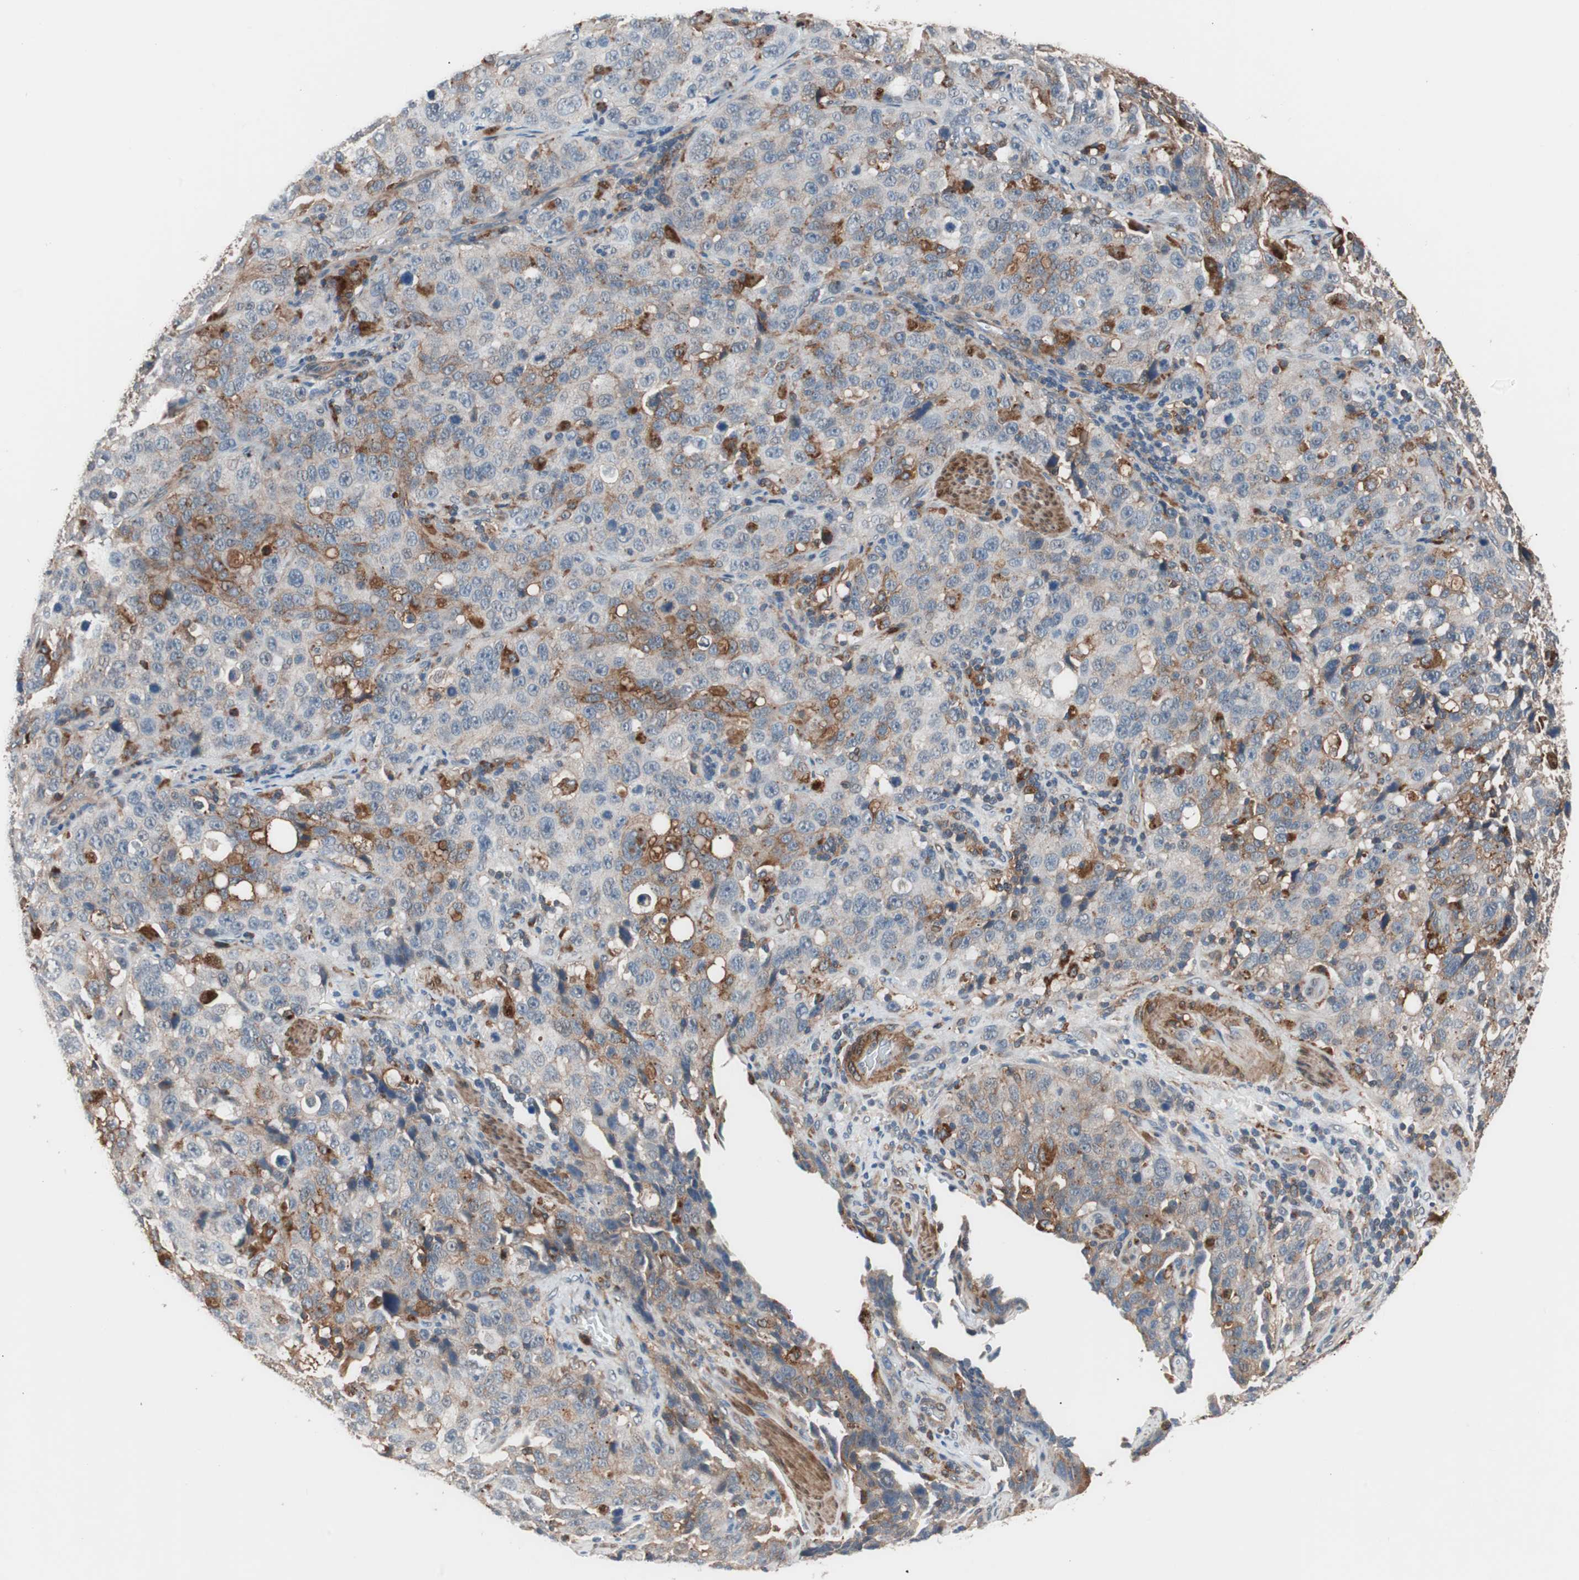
{"staining": {"intensity": "moderate", "quantity": "<25%", "location": "cytoplasmic/membranous"}, "tissue": "stomach cancer", "cell_type": "Tumor cells", "image_type": "cancer", "snomed": [{"axis": "morphology", "description": "Normal tissue, NOS"}, {"axis": "morphology", "description": "Adenocarcinoma, NOS"}, {"axis": "topography", "description": "Stomach"}], "caption": "An immunohistochemistry (IHC) image of neoplastic tissue is shown. Protein staining in brown shows moderate cytoplasmic/membranous positivity in stomach cancer (adenocarcinoma) within tumor cells. Immunohistochemistry (ihc) stains the protein in brown and the nuclei are stained blue.", "gene": "LITAF", "patient": {"sex": "male", "age": 48}}